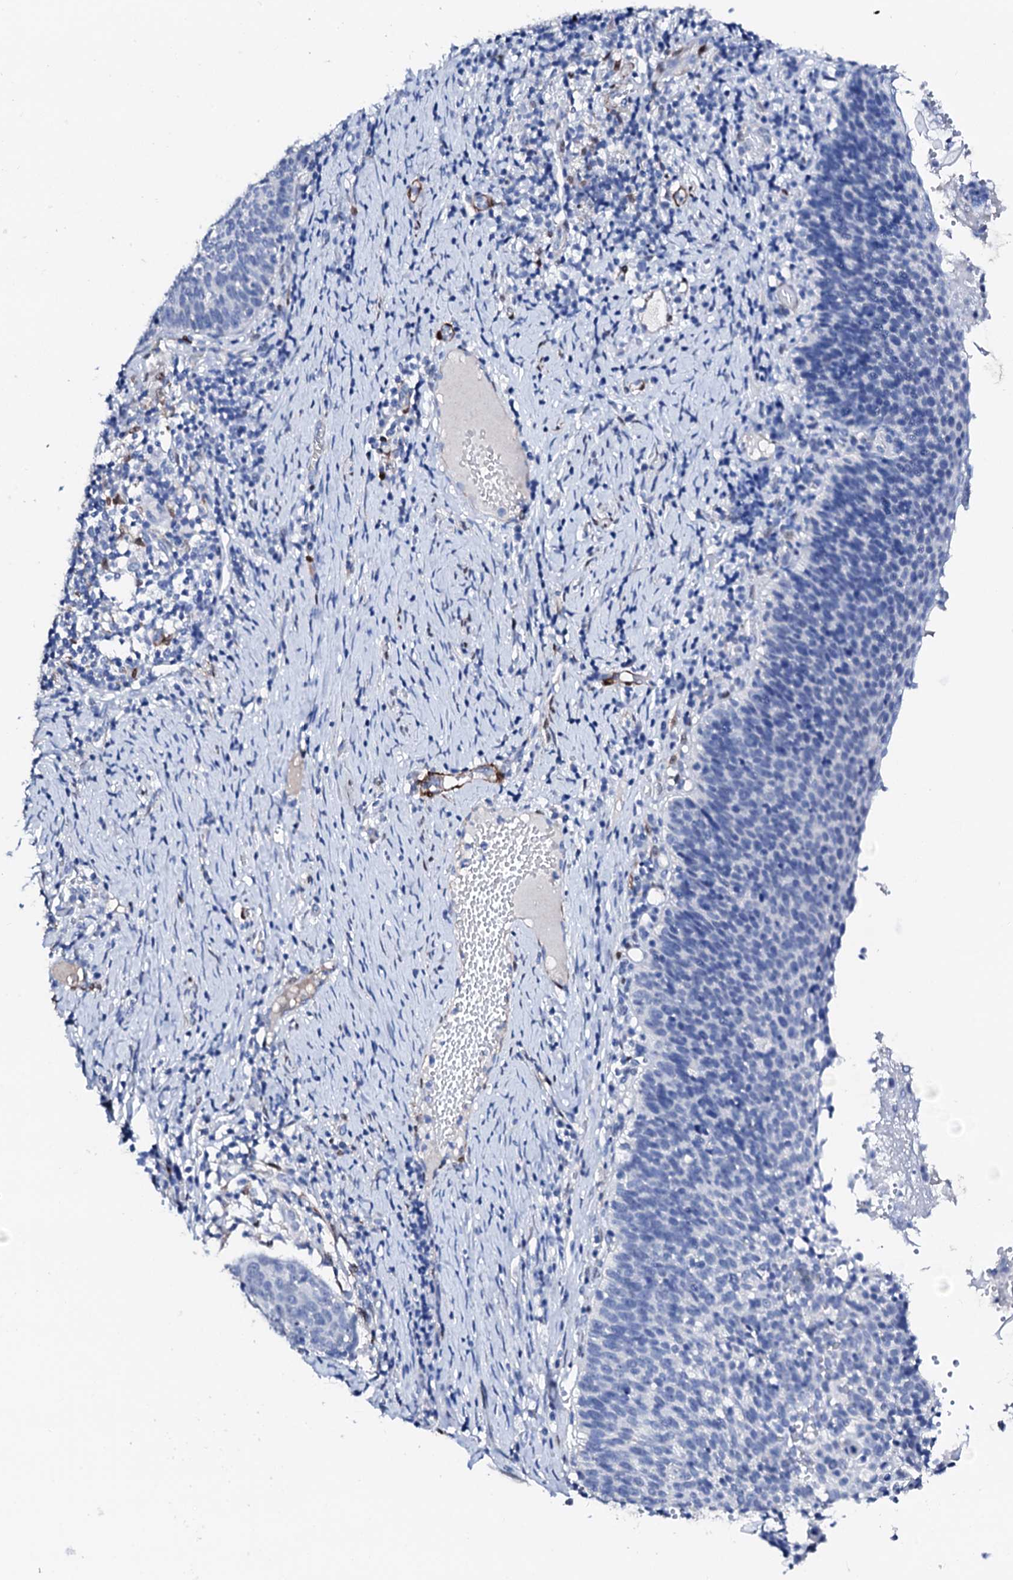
{"staining": {"intensity": "negative", "quantity": "none", "location": "none"}, "tissue": "cervical cancer", "cell_type": "Tumor cells", "image_type": "cancer", "snomed": [{"axis": "morphology", "description": "Normal tissue, NOS"}, {"axis": "morphology", "description": "Squamous cell carcinoma, NOS"}, {"axis": "topography", "description": "Cervix"}], "caption": "Tumor cells show no significant expression in squamous cell carcinoma (cervical). The staining was performed using DAB to visualize the protein expression in brown, while the nuclei were stained in blue with hematoxylin (Magnification: 20x).", "gene": "NRIP2", "patient": {"sex": "female", "age": 39}}